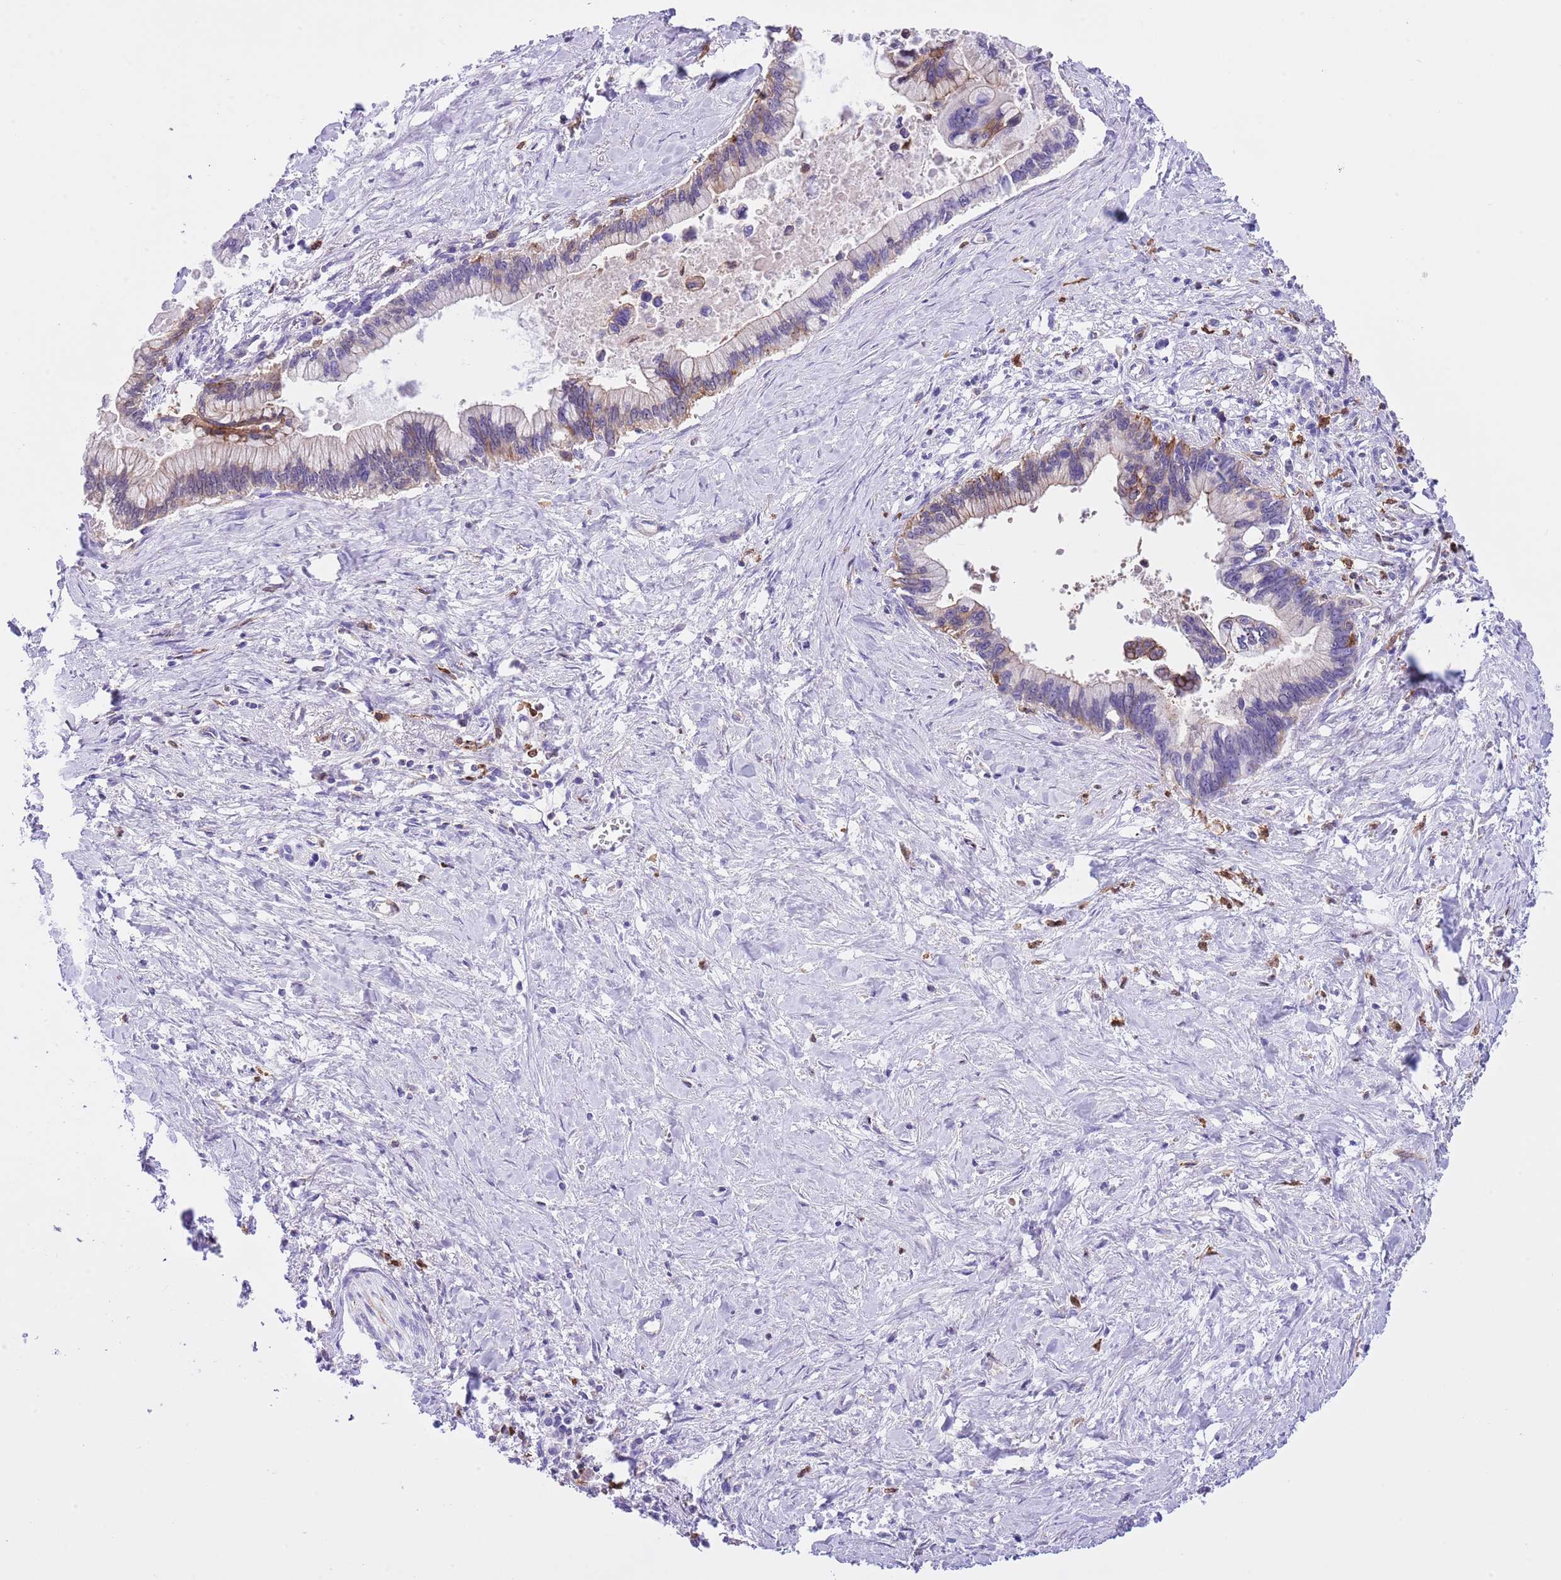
{"staining": {"intensity": "moderate", "quantity": "<25%", "location": "cytoplasmic/membranous"}, "tissue": "pancreatic cancer", "cell_type": "Tumor cells", "image_type": "cancer", "snomed": [{"axis": "morphology", "description": "Adenocarcinoma, NOS"}, {"axis": "topography", "description": "Pancreas"}], "caption": "A brown stain highlights moderate cytoplasmic/membranous positivity of a protein in human pancreatic cancer (adenocarcinoma) tumor cells. (DAB (3,3'-diaminobenzidine) IHC with brightfield microscopy, high magnification).", "gene": "EFHD2", "patient": {"sex": "female", "age": 83}}